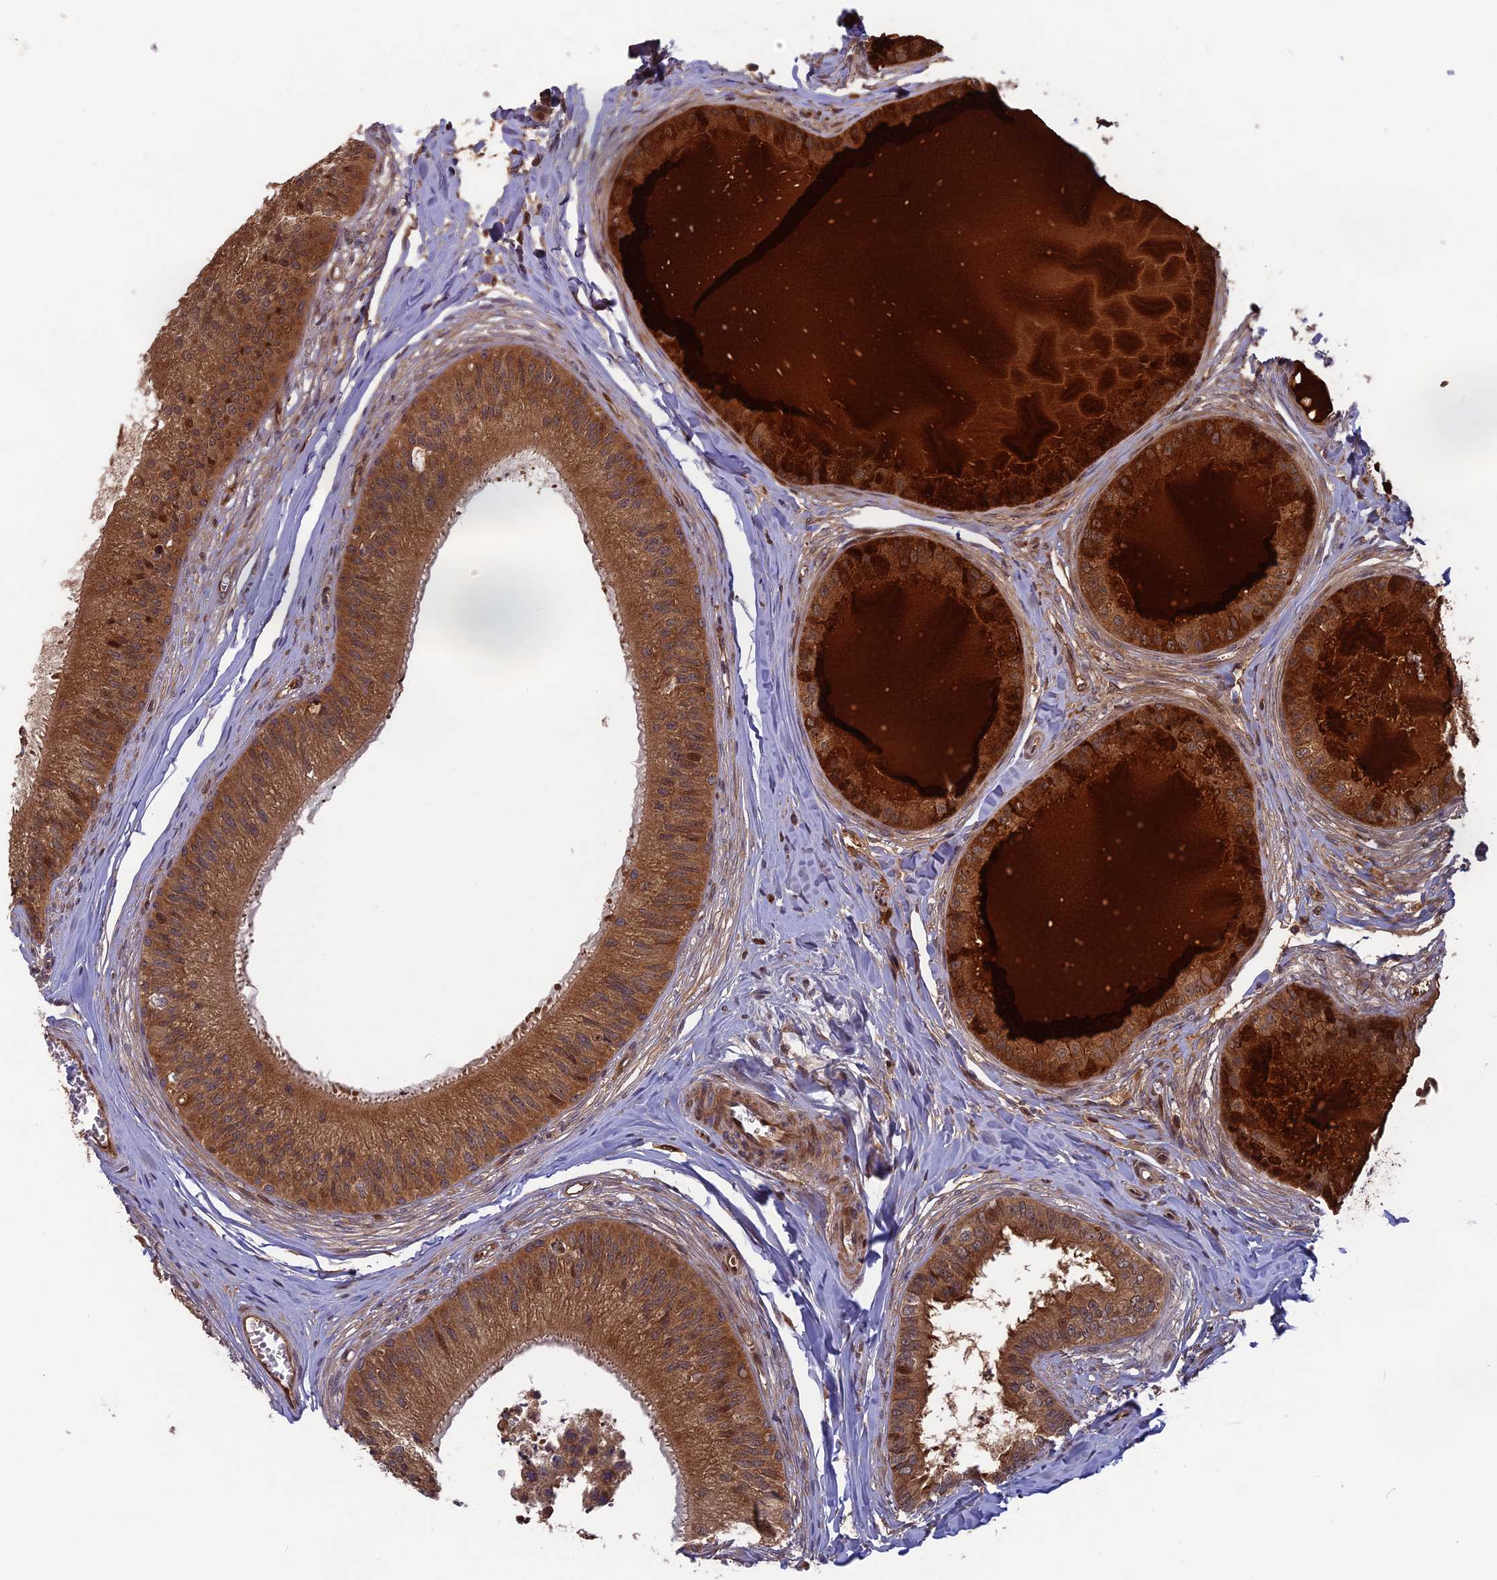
{"staining": {"intensity": "strong", "quantity": ">75%", "location": "cytoplasmic/membranous"}, "tissue": "epididymis", "cell_type": "Glandular cells", "image_type": "normal", "snomed": [{"axis": "morphology", "description": "Normal tissue, NOS"}, {"axis": "topography", "description": "Epididymis"}], "caption": "Normal epididymis shows strong cytoplasmic/membranous staining in about >75% of glandular cells.", "gene": "TMUB2", "patient": {"sex": "male", "age": 31}}